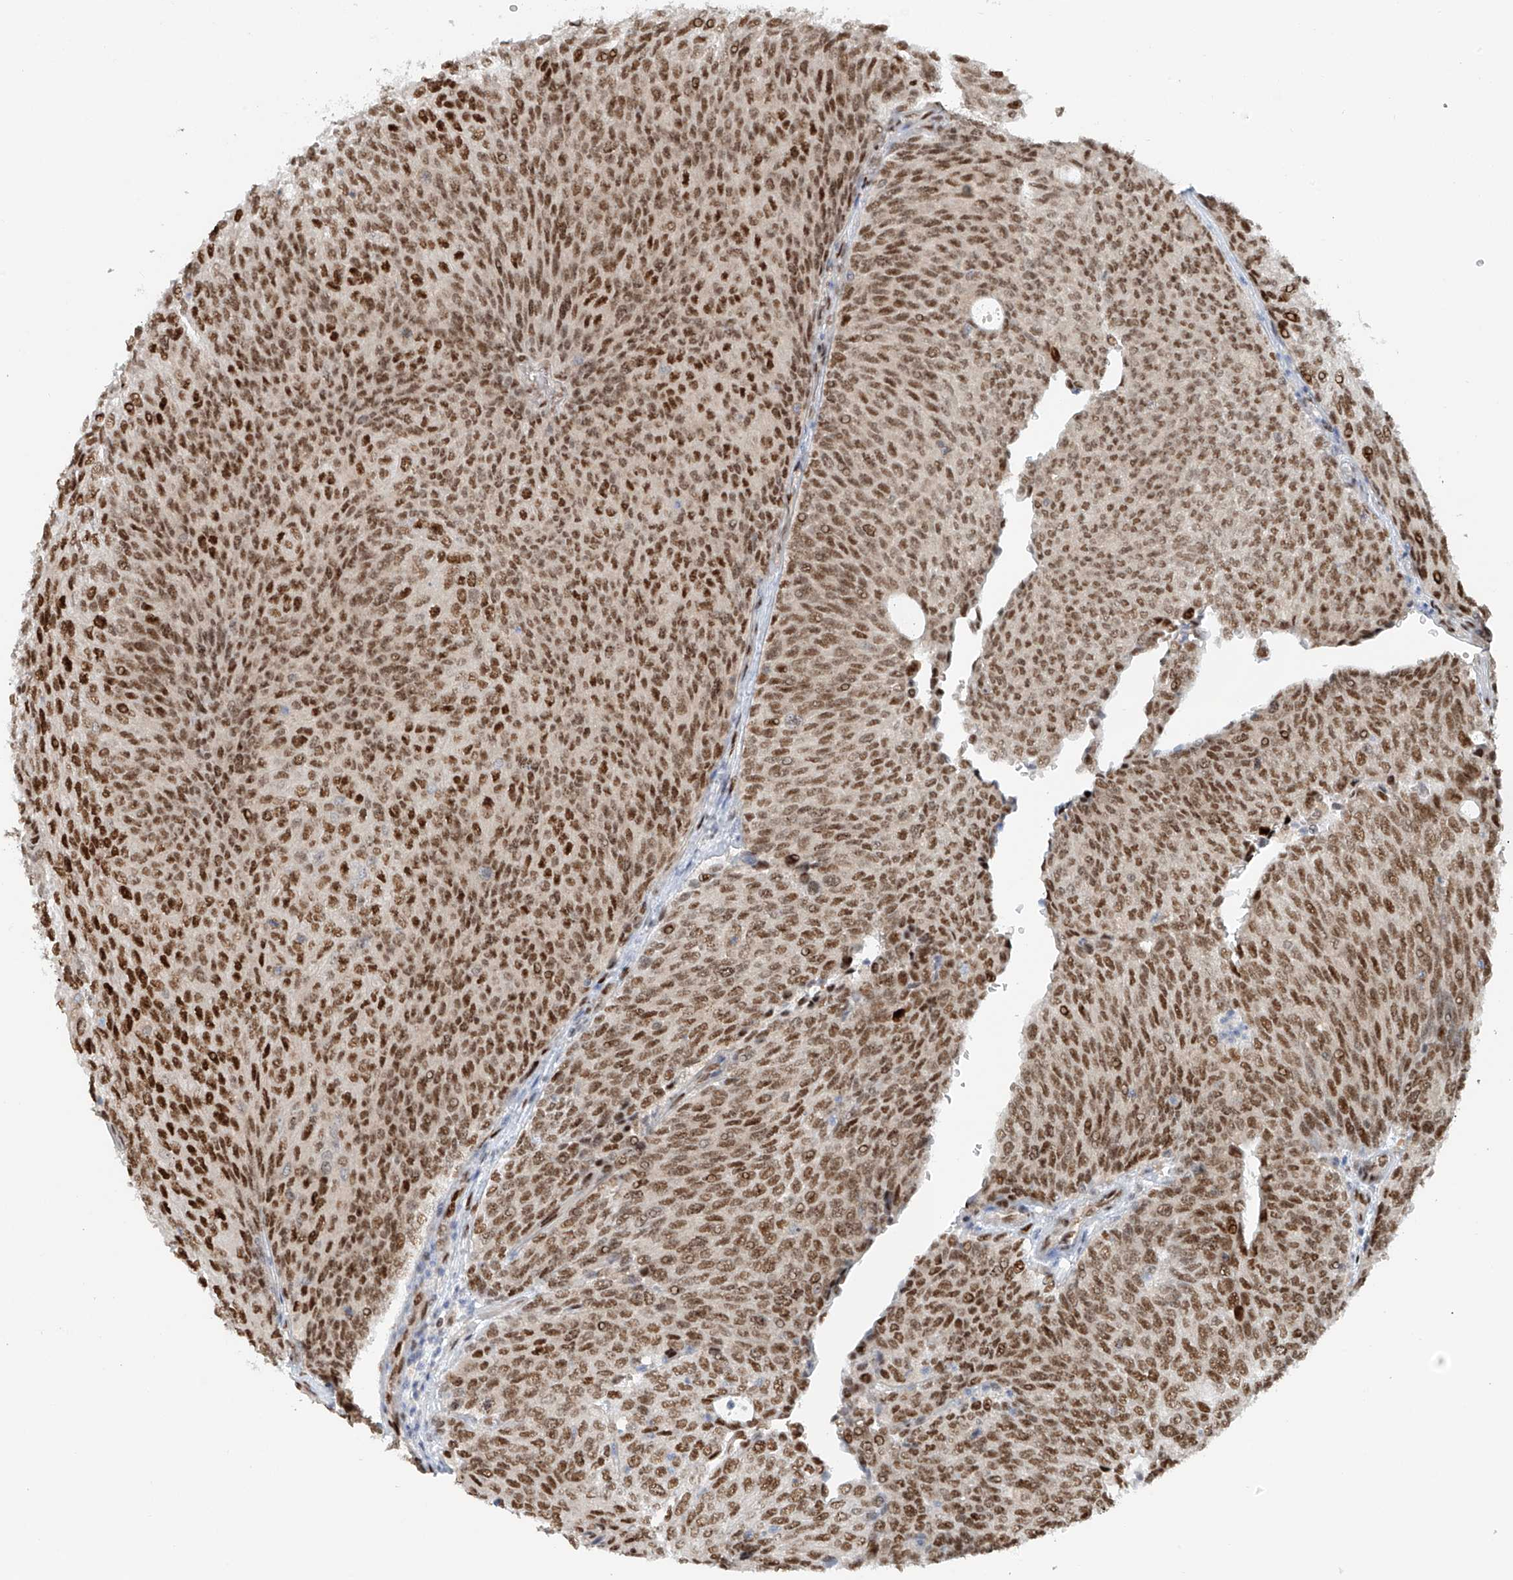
{"staining": {"intensity": "strong", "quantity": ">75%", "location": "nuclear"}, "tissue": "urothelial cancer", "cell_type": "Tumor cells", "image_type": "cancer", "snomed": [{"axis": "morphology", "description": "Urothelial carcinoma, Low grade"}, {"axis": "topography", "description": "Urinary bladder"}], "caption": "A high-resolution photomicrograph shows immunohistochemistry (IHC) staining of low-grade urothelial carcinoma, which demonstrates strong nuclear expression in approximately >75% of tumor cells.", "gene": "ZNF514", "patient": {"sex": "female", "age": 79}}